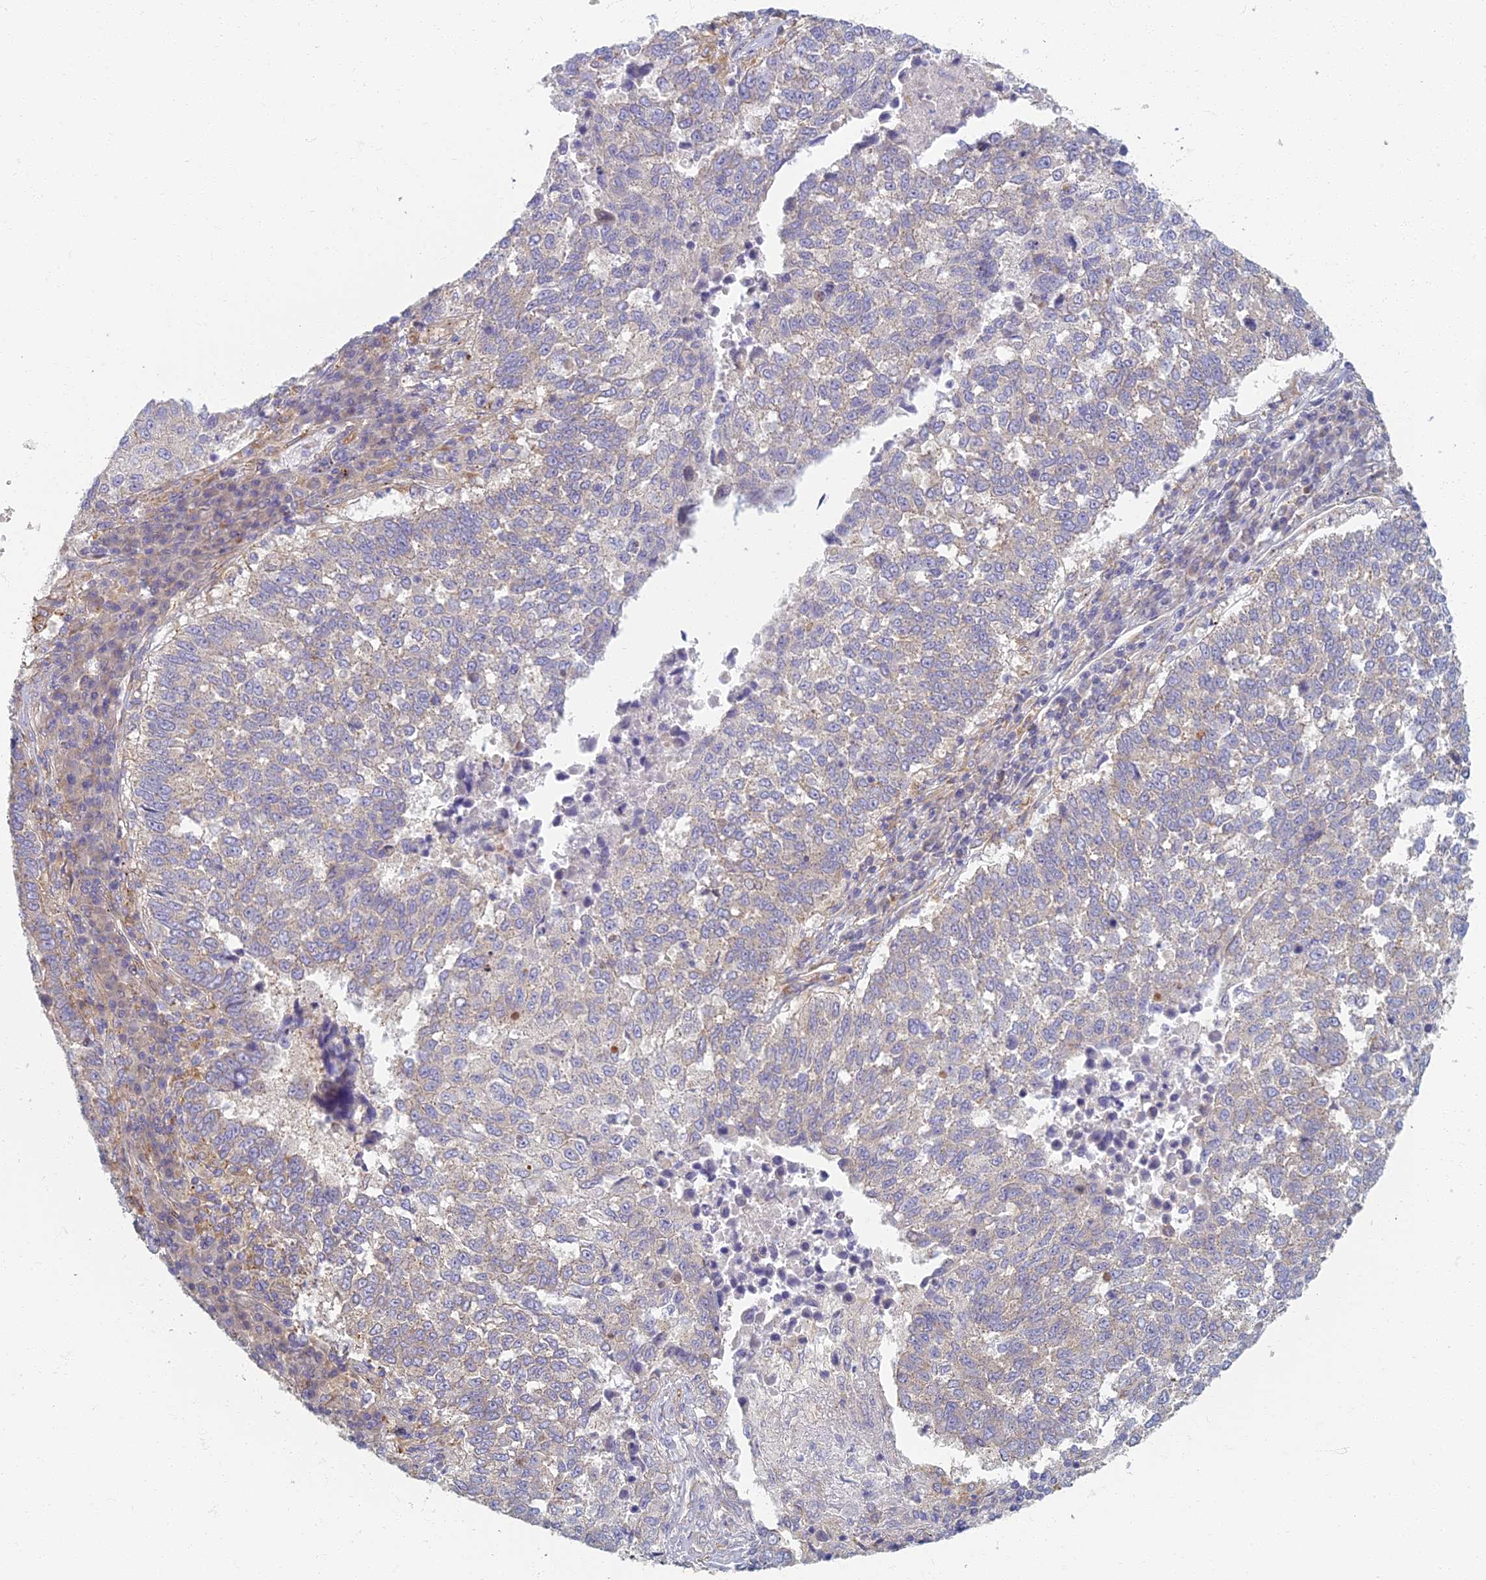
{"staining": {"intensity": "negative", "quantity": "none", "location": "none"}, "tissue": "lung cancer", "cell_type": "Tumor cells", "image_type": "cancer", "snomed": [{"axis": "morphology", "description": "Squamous cell carcinoma, NOS"}, {"axis": "topography", "description": "Lung"}], "caption": "This is a micrograph of IHC staining of lung cancer, which shows no positivity in tumor cells.", "gene": "RBSN", "patient": {"sex": "male", "age": 73}}